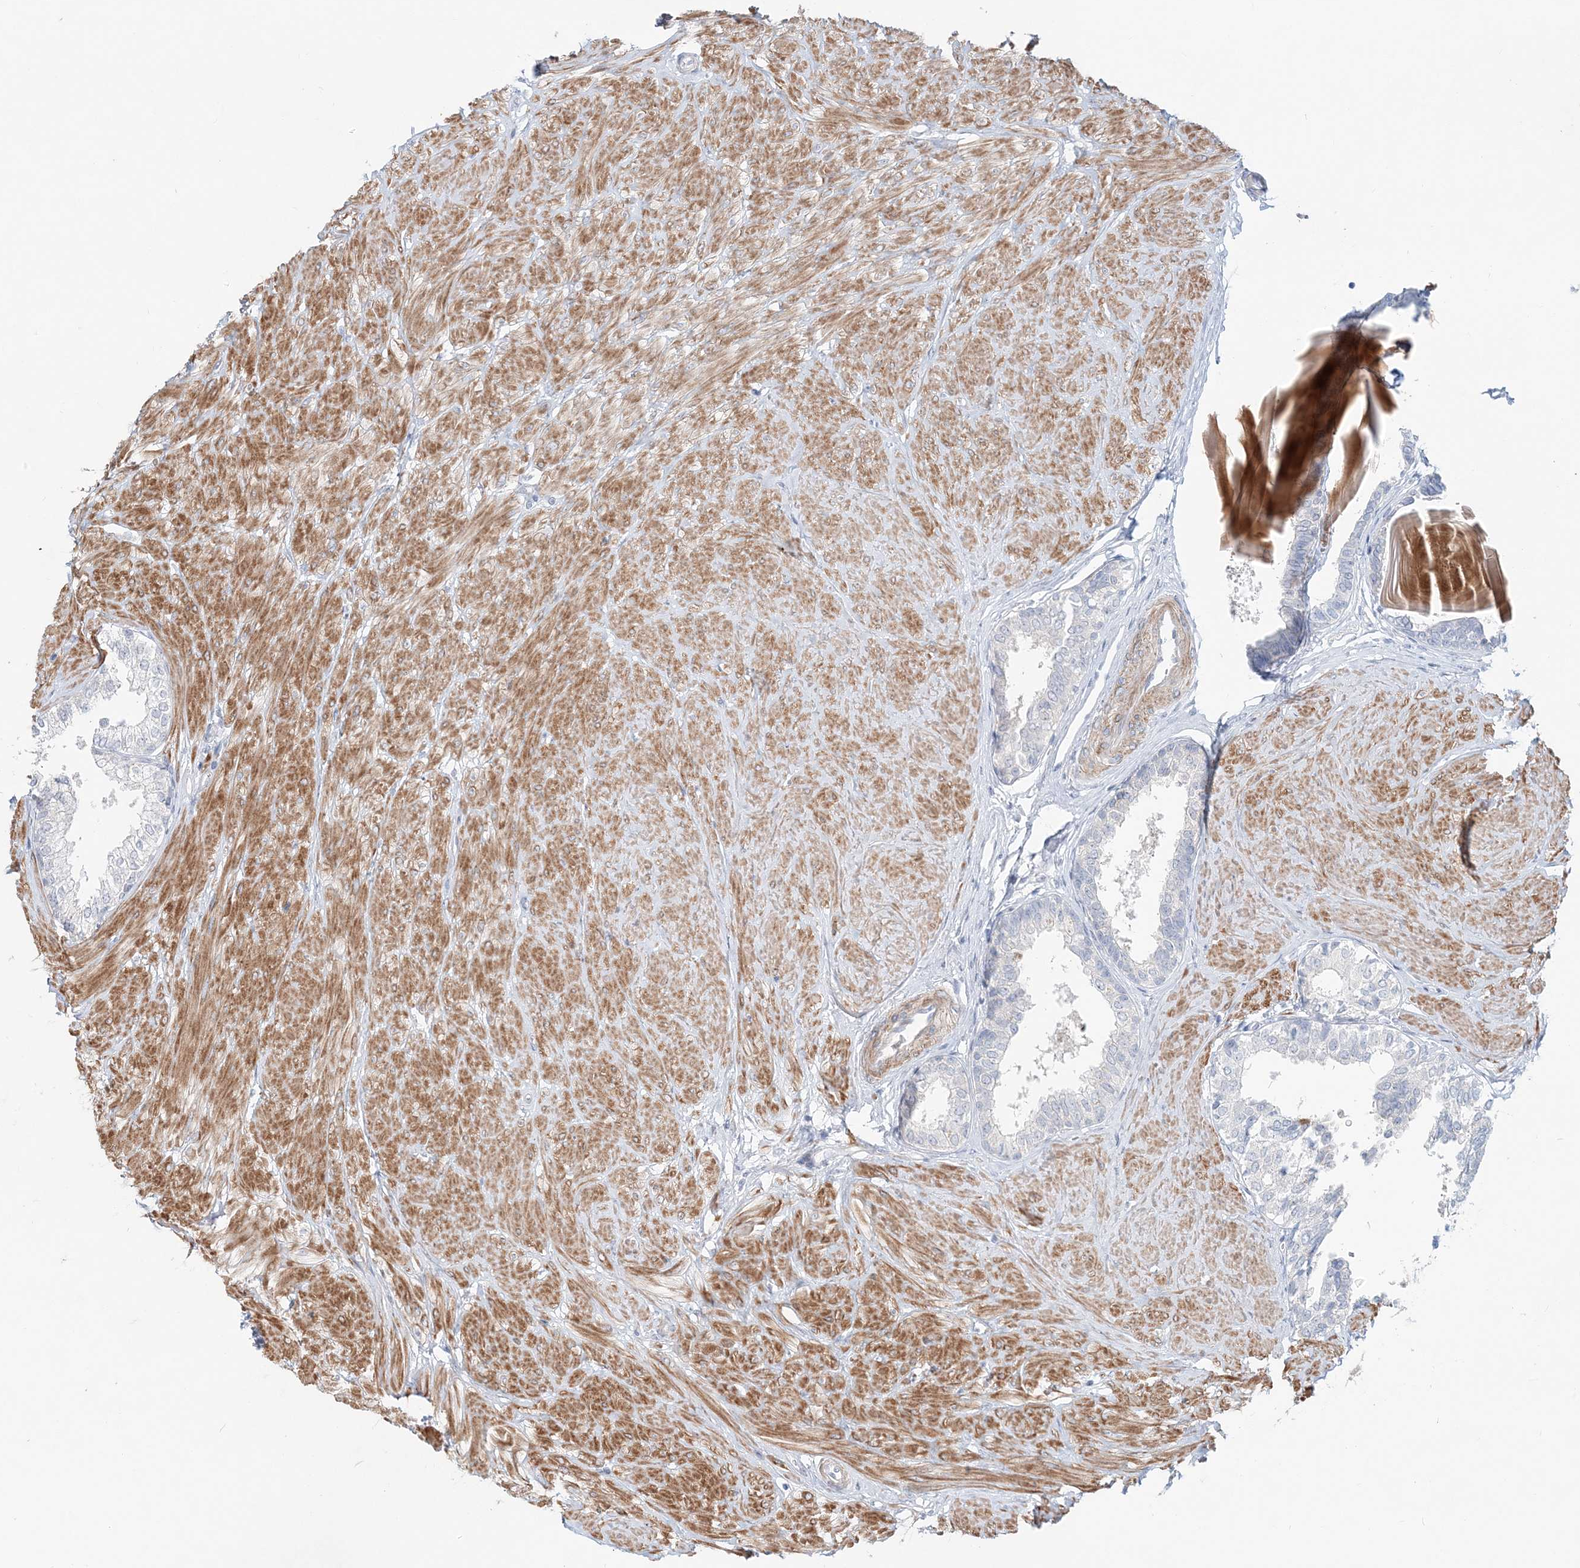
{"staining": {"intensity": "strong", "quantity": "<25%", "location": "cytoplasmic/membranous"}, "tissue": "prostate", "cell_type": "Glandular cells", "image_type": "normal", "snomed": [{"axis": "morphology", "description": "Normal tissue, NOS"}, {"axis": "topography", "description": "Prostate"}], "caption": "The histopathology image displays immunohistochemical staining of benign prostate. There is strong cytoplasmic/membranous staining is present in approximately <25% of glandular cells.", "gene": "DNAH5", "patient": {"sex": "male", "age": 48}}